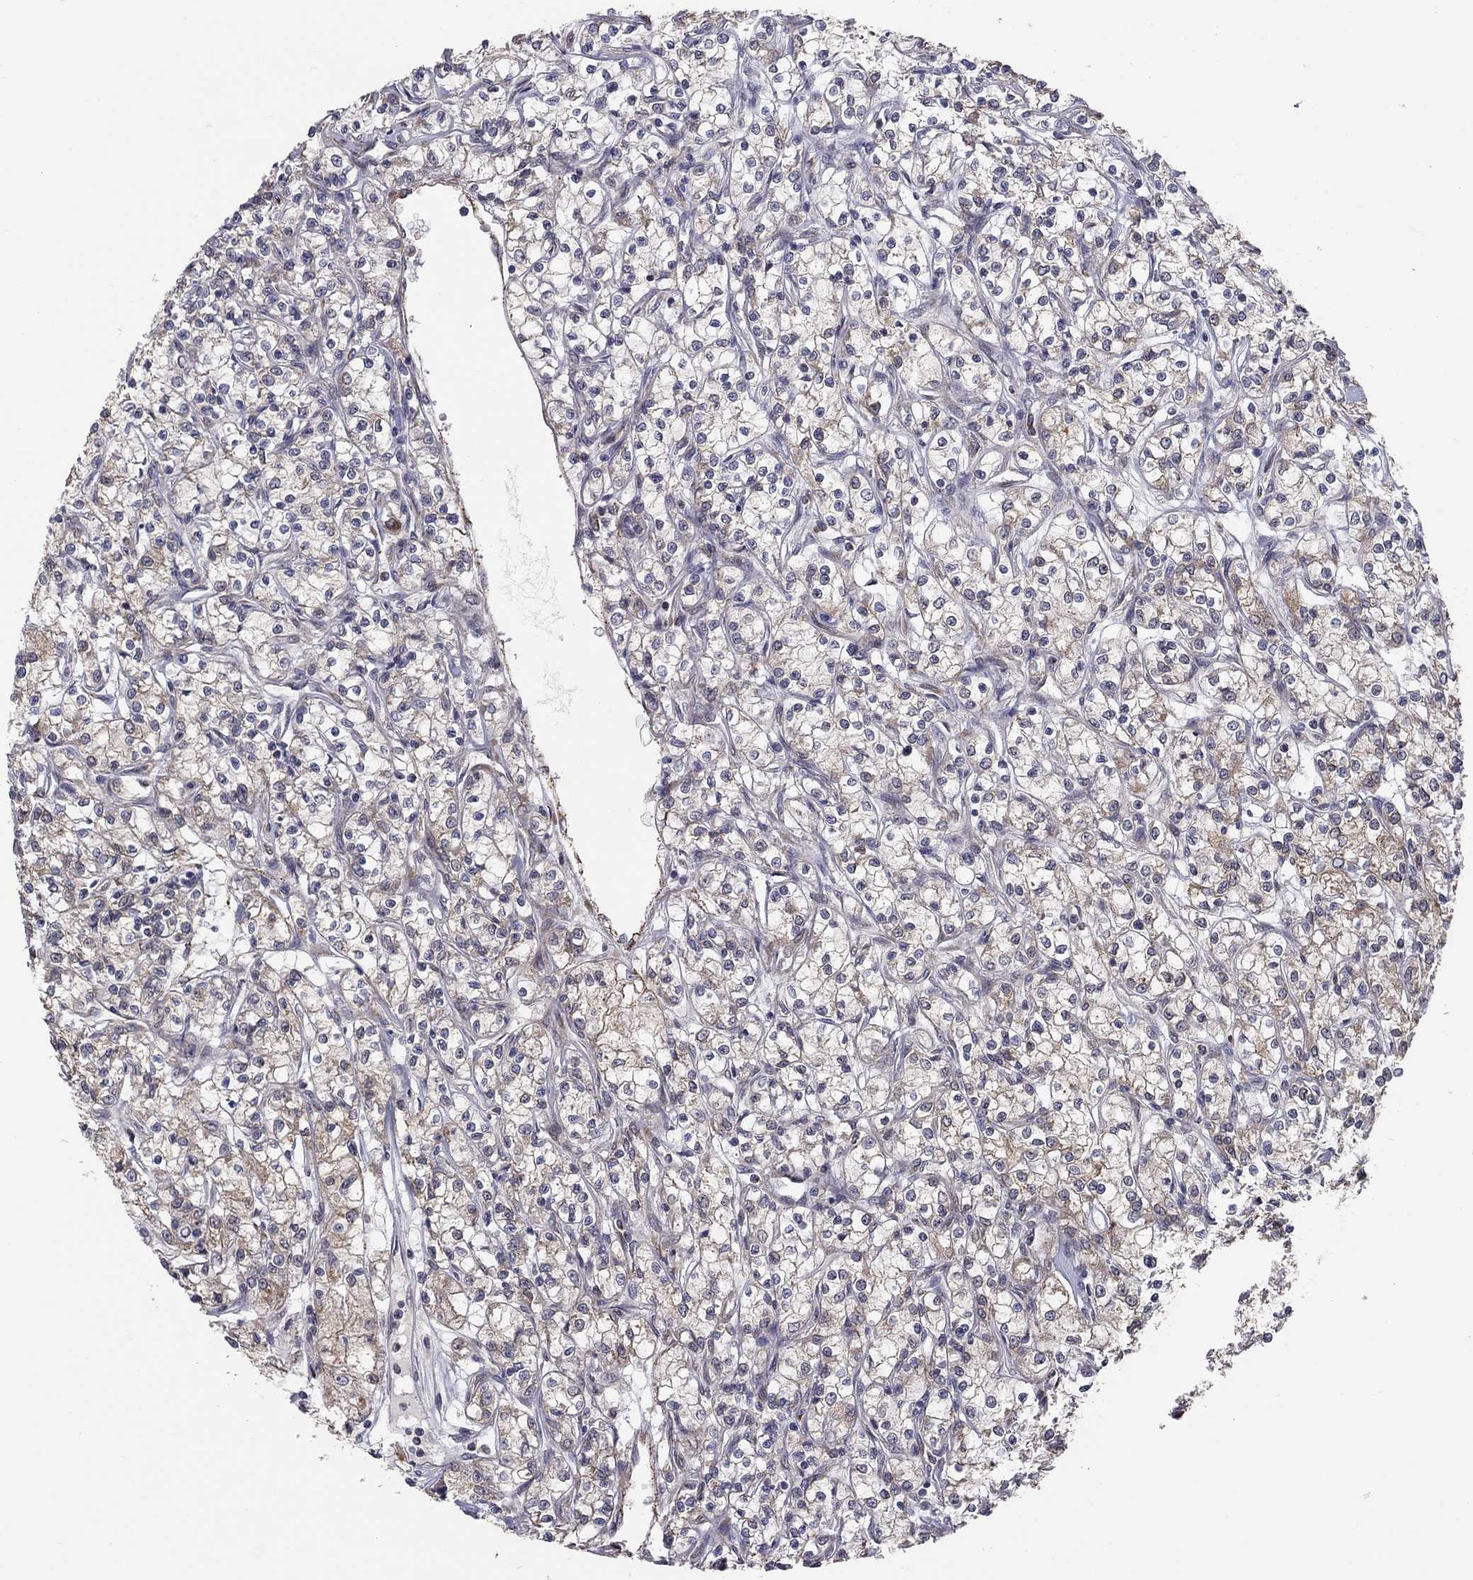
{"staining": {"intensity": "weak", "quantity": "25%-75%", "location": "cytoplasmic/membranous"}, "tissue": "renal cancer", "cell_type": "Tumor cells", "image_type": "cancer", "snomed": [{"axis": "morphology", "description": "Adenocarcinoma, NOS"}, {"axis": "topography", "description": "Kidney"}], "caption": "This histopathology image demonstrates renal cancer stained with immunohistochemistry to label a protein in brown. The cytoplasmic/membranous of tumor cells show weak positivity for the protein. Nuclei are counter-stained blue.", "gene": "YIF1A", "patient": {"sex": "female", "age": 59}}